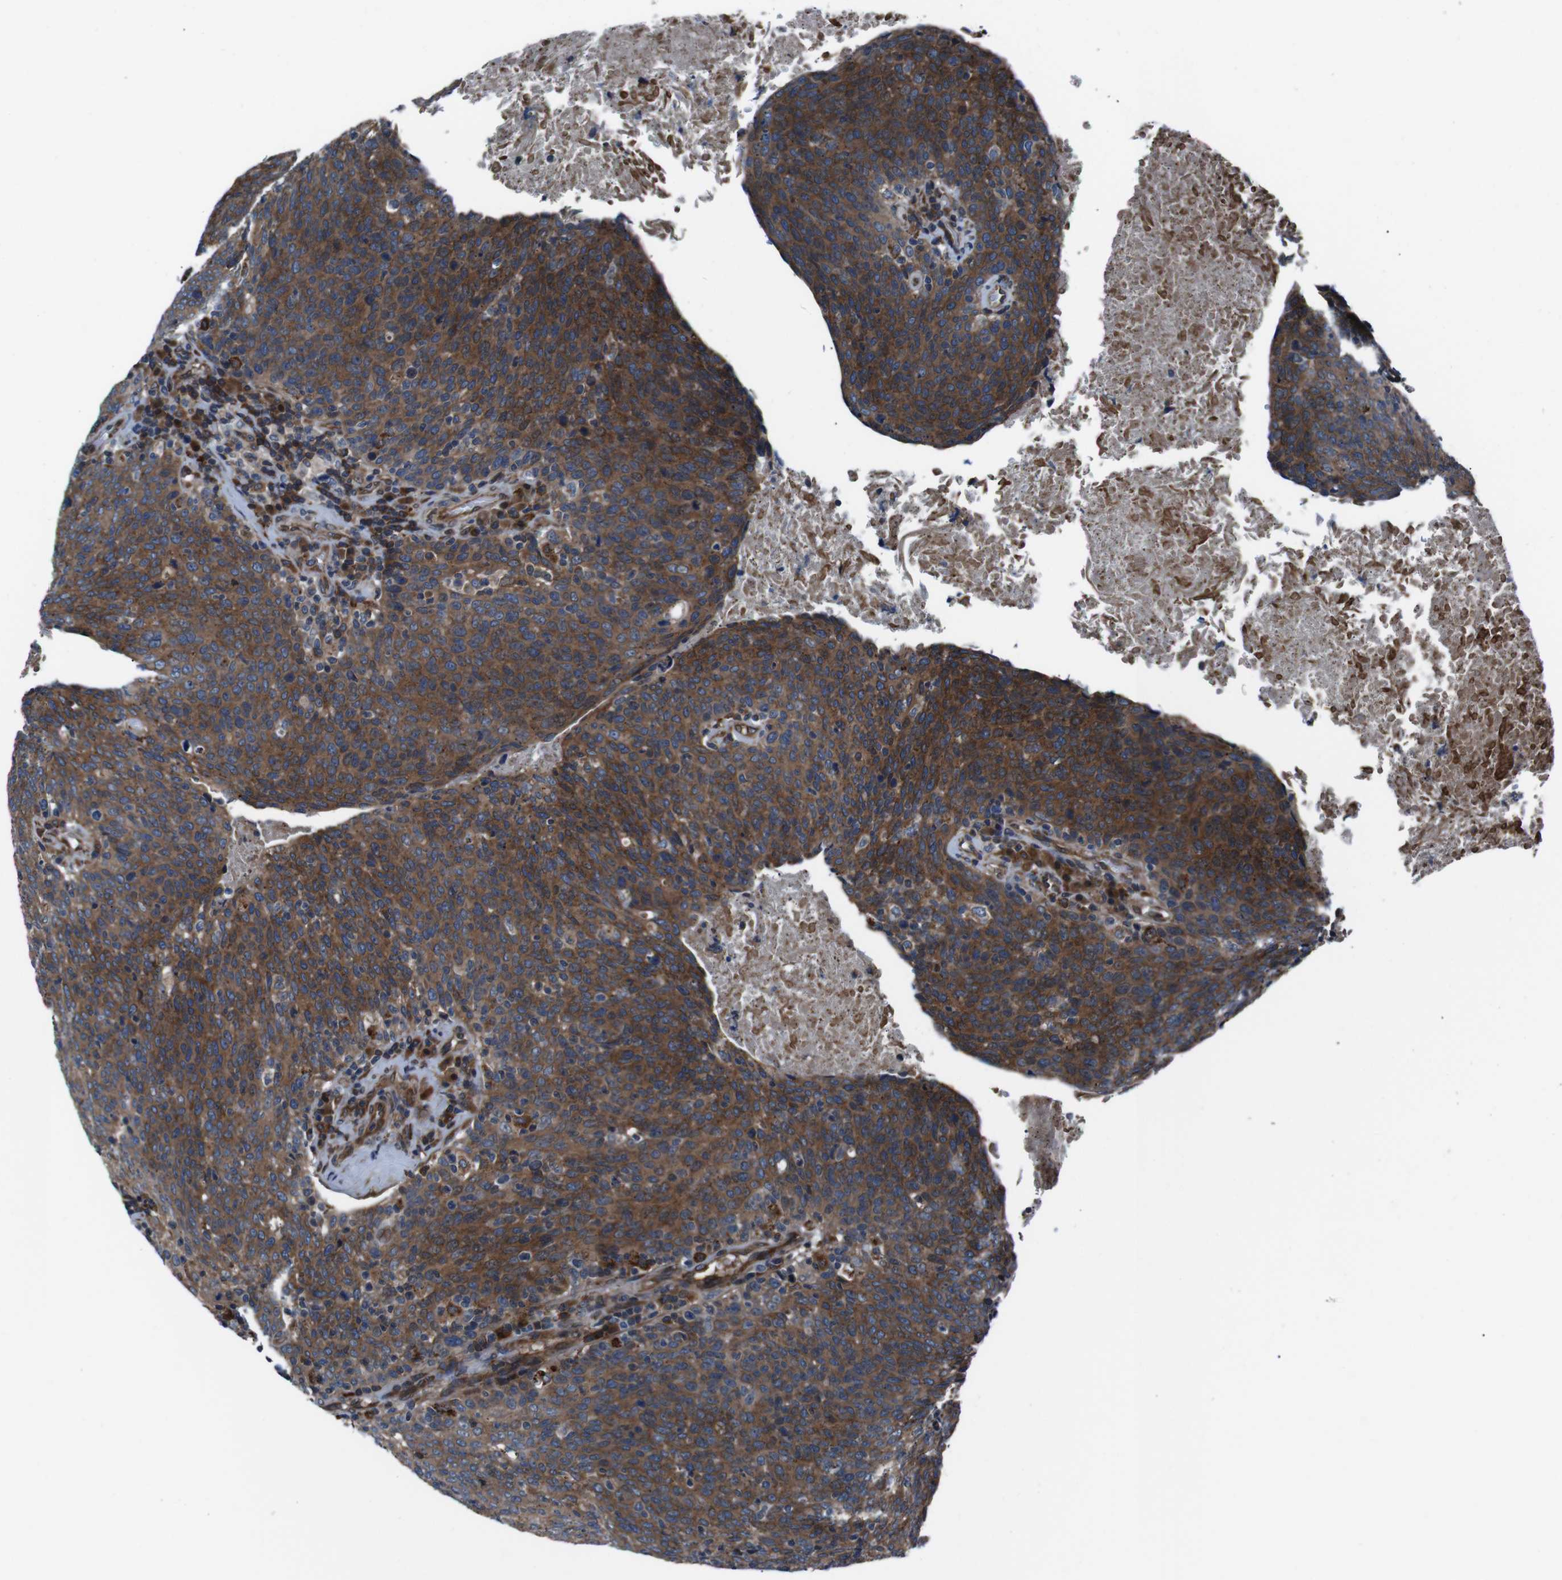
{"staining": {"intensity": "strong", "quantity": ">75%", "location": "cytoplasmic/membranous"}, "tissue": "head and neck cancer", "cell_type": "Tumor cells", "image_type": "cancer", "snomed": [{"axis": "morphology", "description": "Squamous cell carcinoma, NOS"}, {"axis": "morphology", "description": "Squamous cell carcinoma, metastatic, NOS"}, {"axis": "topography", "description": "Lymph node"}, {"axis": "topography", "description": "Head-Neck"}], "caption": "Immunohistochemical staining of human head and neck cancer (metastatic squamous cell carcinoma) shows high levels of strong cytoplasmic/membranous expression in about >75% of tumor cells. (IHC, brightfield microscopy, high magnification).", "gene": "EIF4A2", "patient": {"sex": "male", "age": 62}}